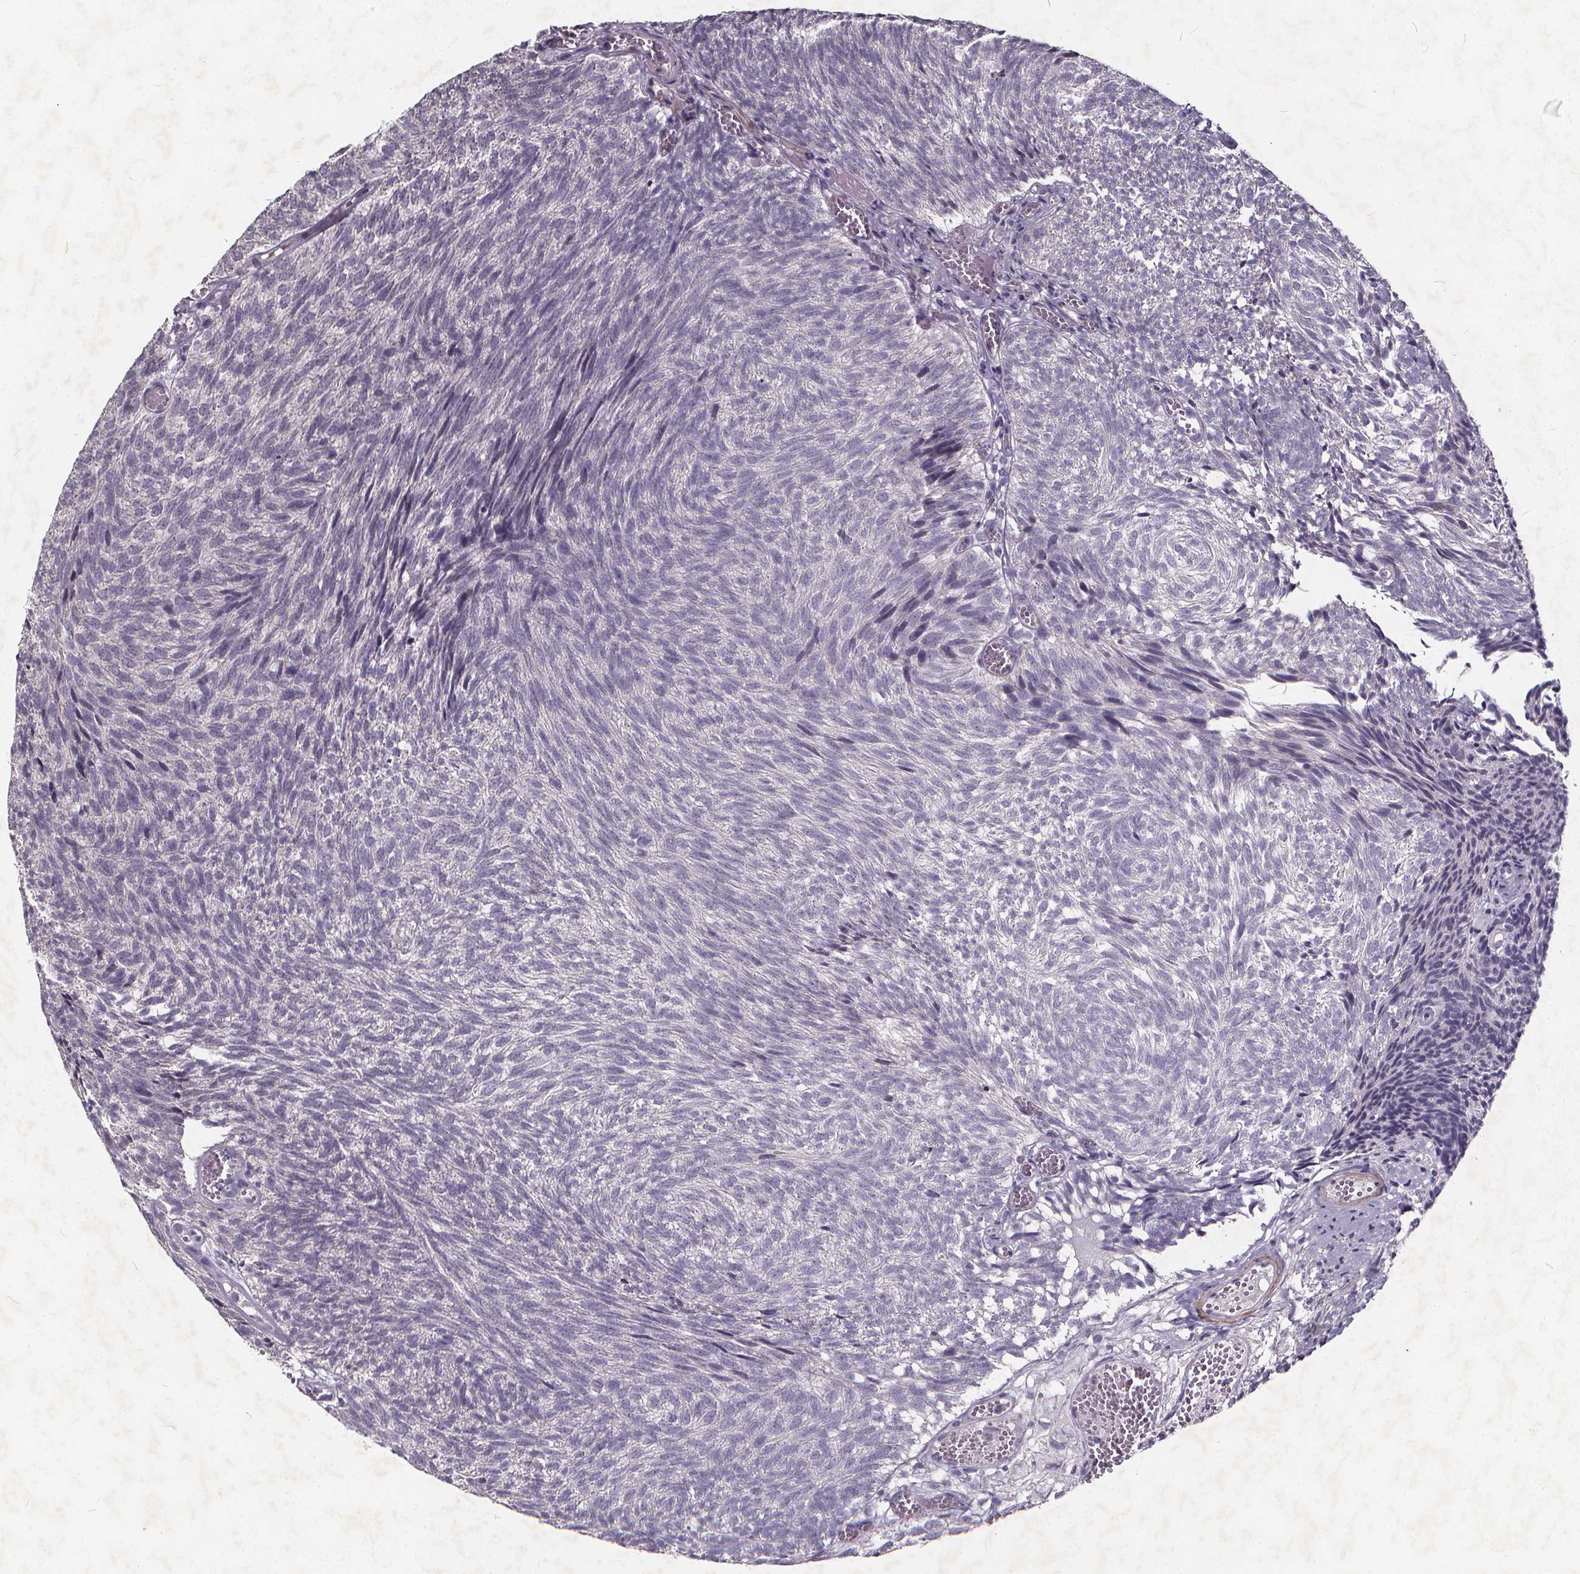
{"staining": {"intensity": "negative", "quantity": "none", "location": "none"}, "tissue": "urothelial cancer", "cell_type": "Tumor cells", "image_type": "cancer", "snomed": [{"axis": "morphology", "description": "Urothelial carcinoma, Low grade"}, {"axis": "topography", "description": "Urinary bladder"}], "caption": "Immunohistochemistry histopathology image of human urothelial cancer stained for a protein (brown), which exhibits no expression in tumor cells.", "gene": "TSPAN14", "patient": {"sex": "male", "age": 77}}